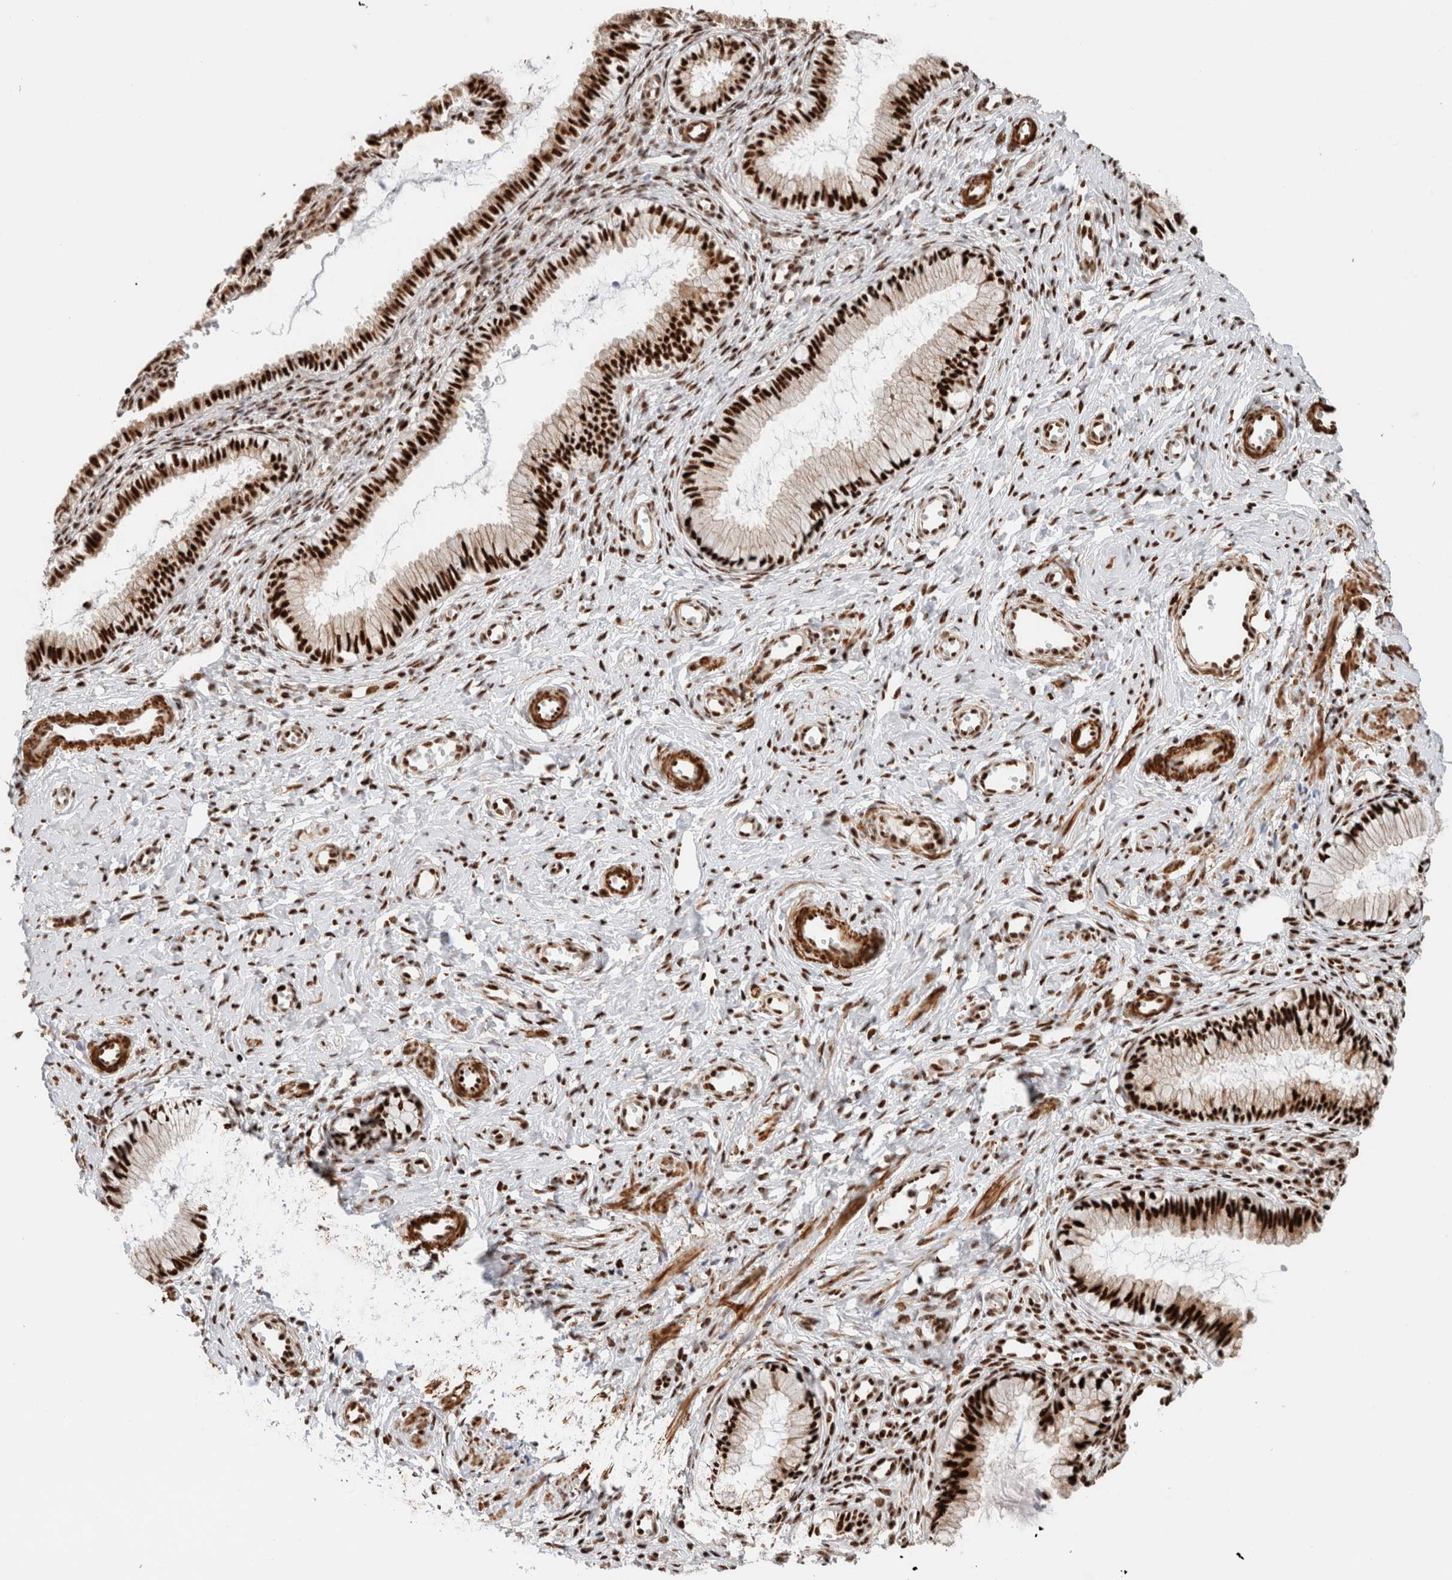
{"staining": {"intensity": "strong", "quantity": ">75%", "location": "nuclear"}, "tissue": "cervix", "cell_type": "Glandular cells", "image_type": "normal", "snomed": [{"axis": "morphology", "description": "Normal tissue, NOS"}, {"axis": "topography", "description": "Cervix"}], "caption": "This histopathology image displays normal cervix stained with immunohistochemistry to label a protein in brown. The nuclear of glandular cells show strong positivity for the protein. Nuclei are counter-stained blue.", "gene": "ID3", "patient": {"sex": "female", "age": 27}}